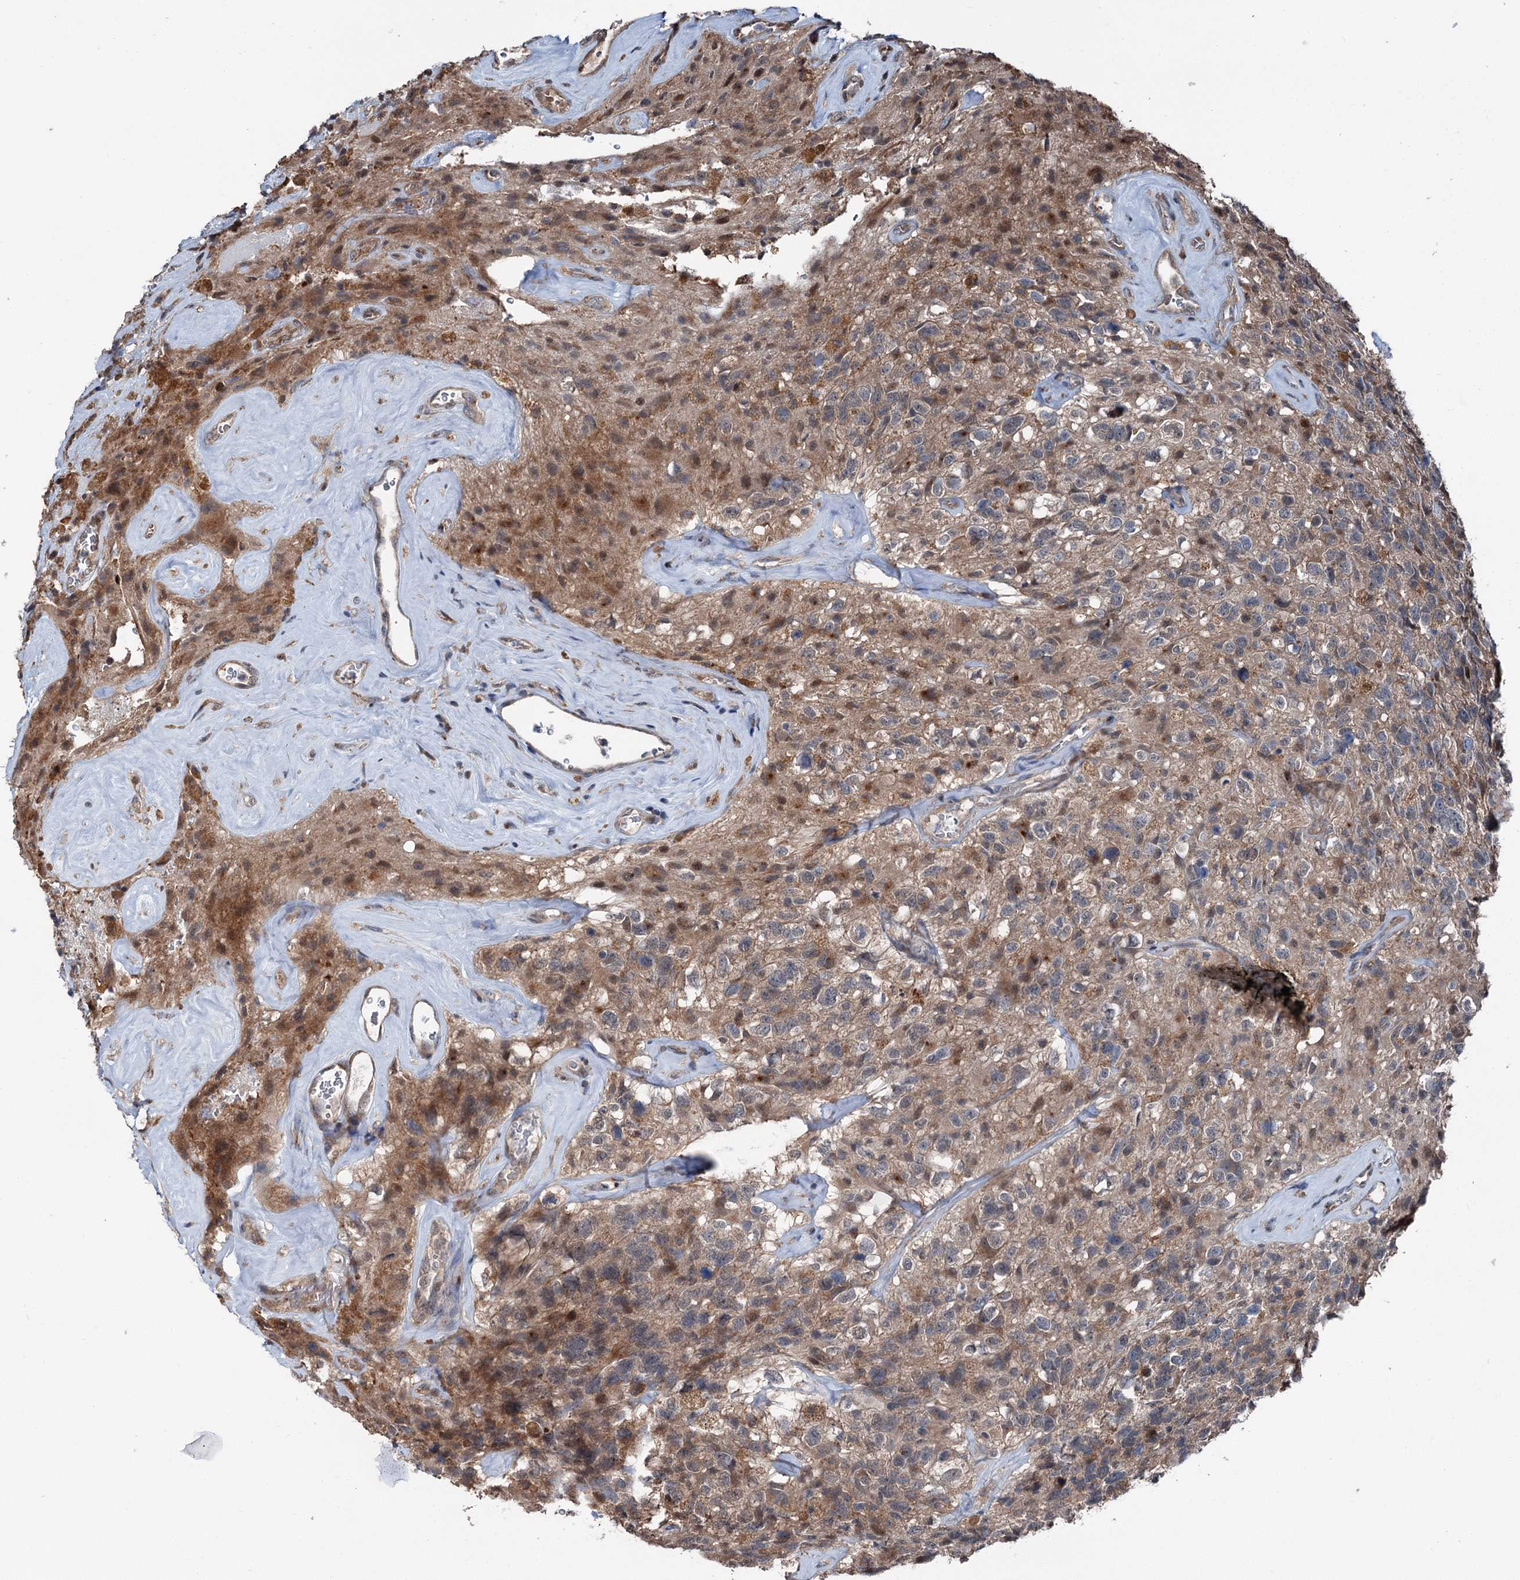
{"staining": {"intensity": "moderate", "quantity": "25%-75%", "location": "cytoplasmic/membranous"}, "tissue": "glioma", "cell_type": "Tumor cells", "image_type": "cancer", "snomed": [{"axis": "morphology", "description": "Glioma, malignant, High grade"}, {"axis": "topography", "description": "Brain"}], "caption": "This histopathology image exhibits high-grade glioma (malignant) stained with IHC to label a protein in brown. The cytoplasmic/membranous of tumor cells show moderate positivity for the protein. Nuclei are counter-stained blue.", "gene": "PSMD13", "patient": {"sex": "male", "age": 69}}